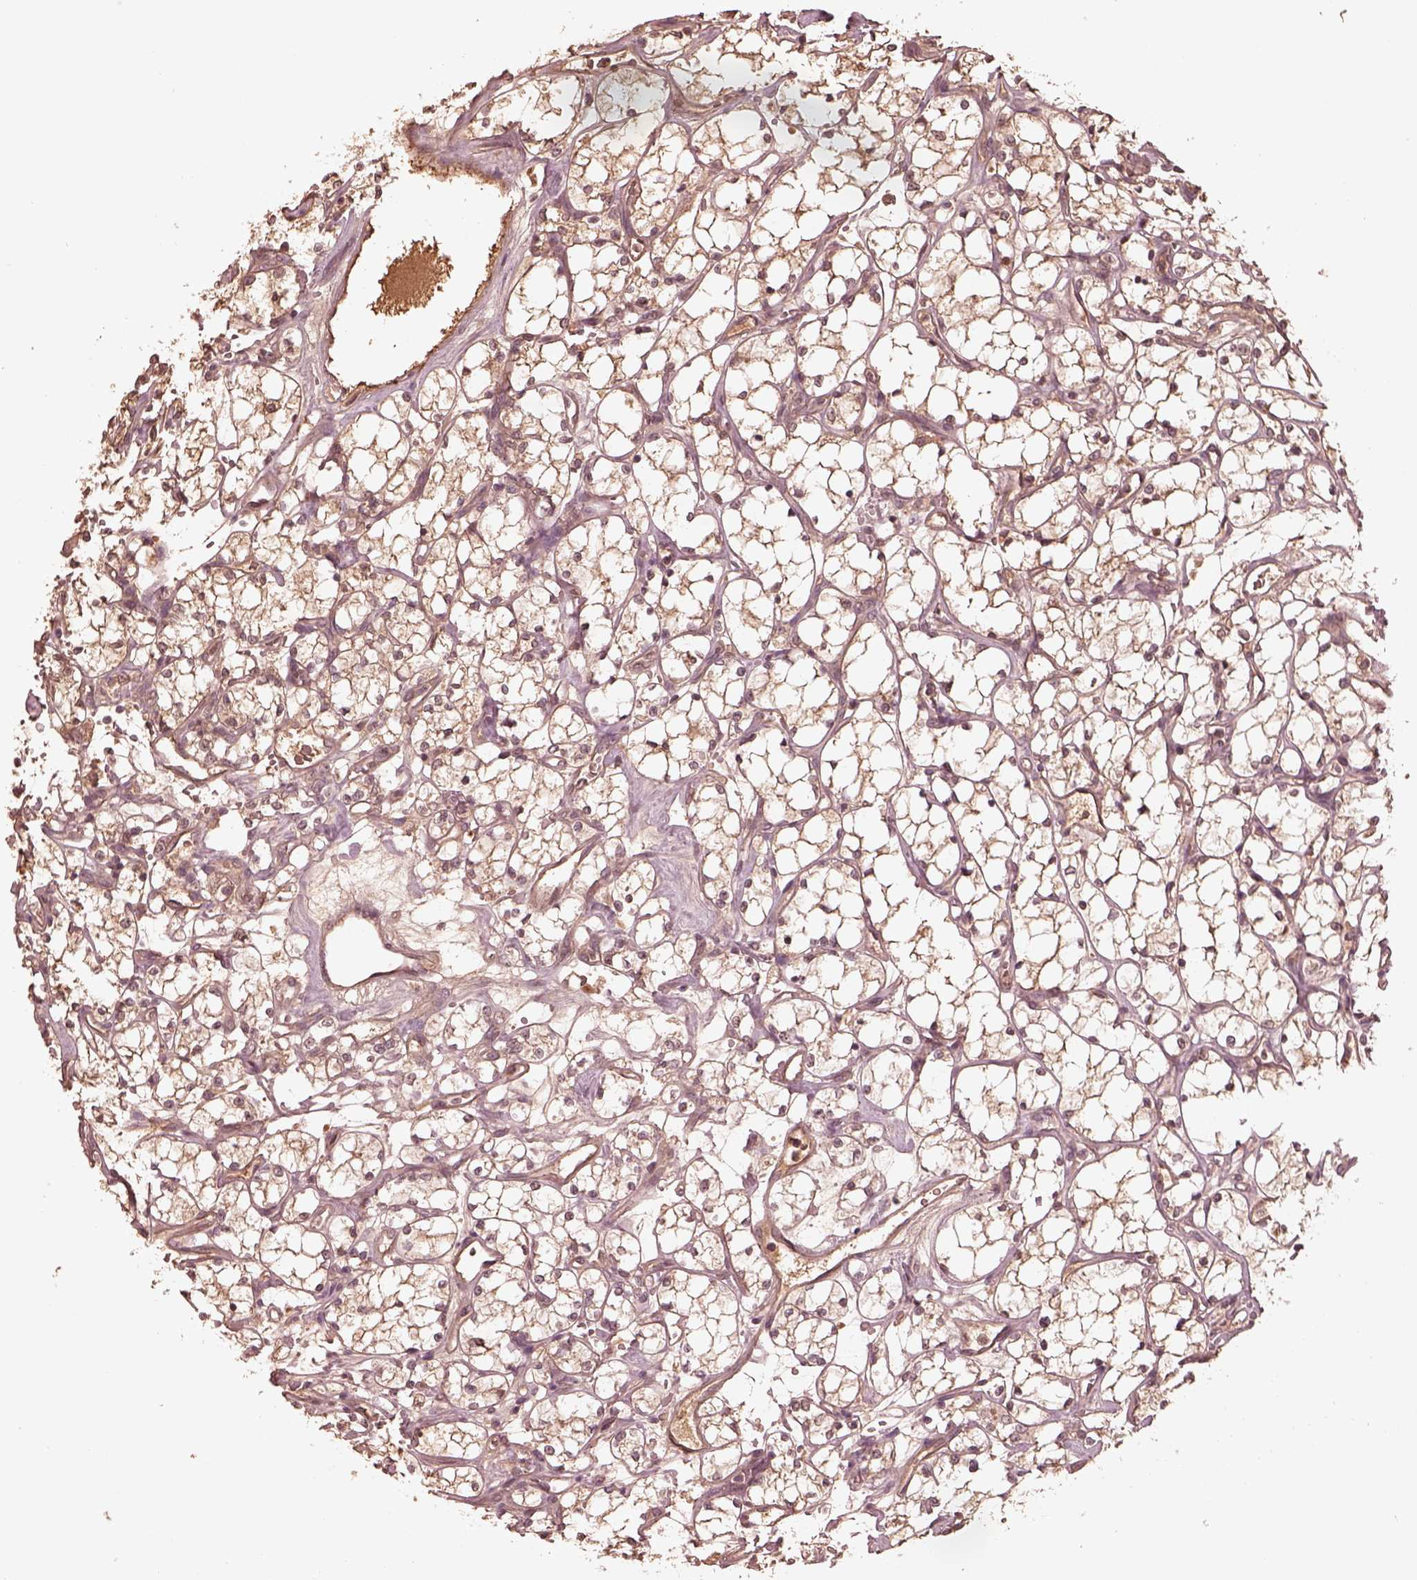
{"staining": {"intensity": "weak", "quantity": ">75%", "location": "cytoplasmic/membranous"}, "tissue": "renal cancer", "cell_type": "Tumor cells", "image_type": "cancer", "snomed": [{"axis": "morphology", "description": "Adenocarcinoma, NOS"}, {"axis": "topography", "description": "Kidney"}], "caption": "Renal cancer (adenocarcinoma) was stained to show a protein in brown. There is low levels of weak cytoplasmic/membranous positivity in approximately >75% of tumor cells. The protein of interest is stained brown, and the nuclei are stained in blue (DAB (3,3'-diaminobenzidine) IHC with brightfield microscopy, high magnification).", "gene": "TF", "patient": {"sex": "female", "age": 69}}